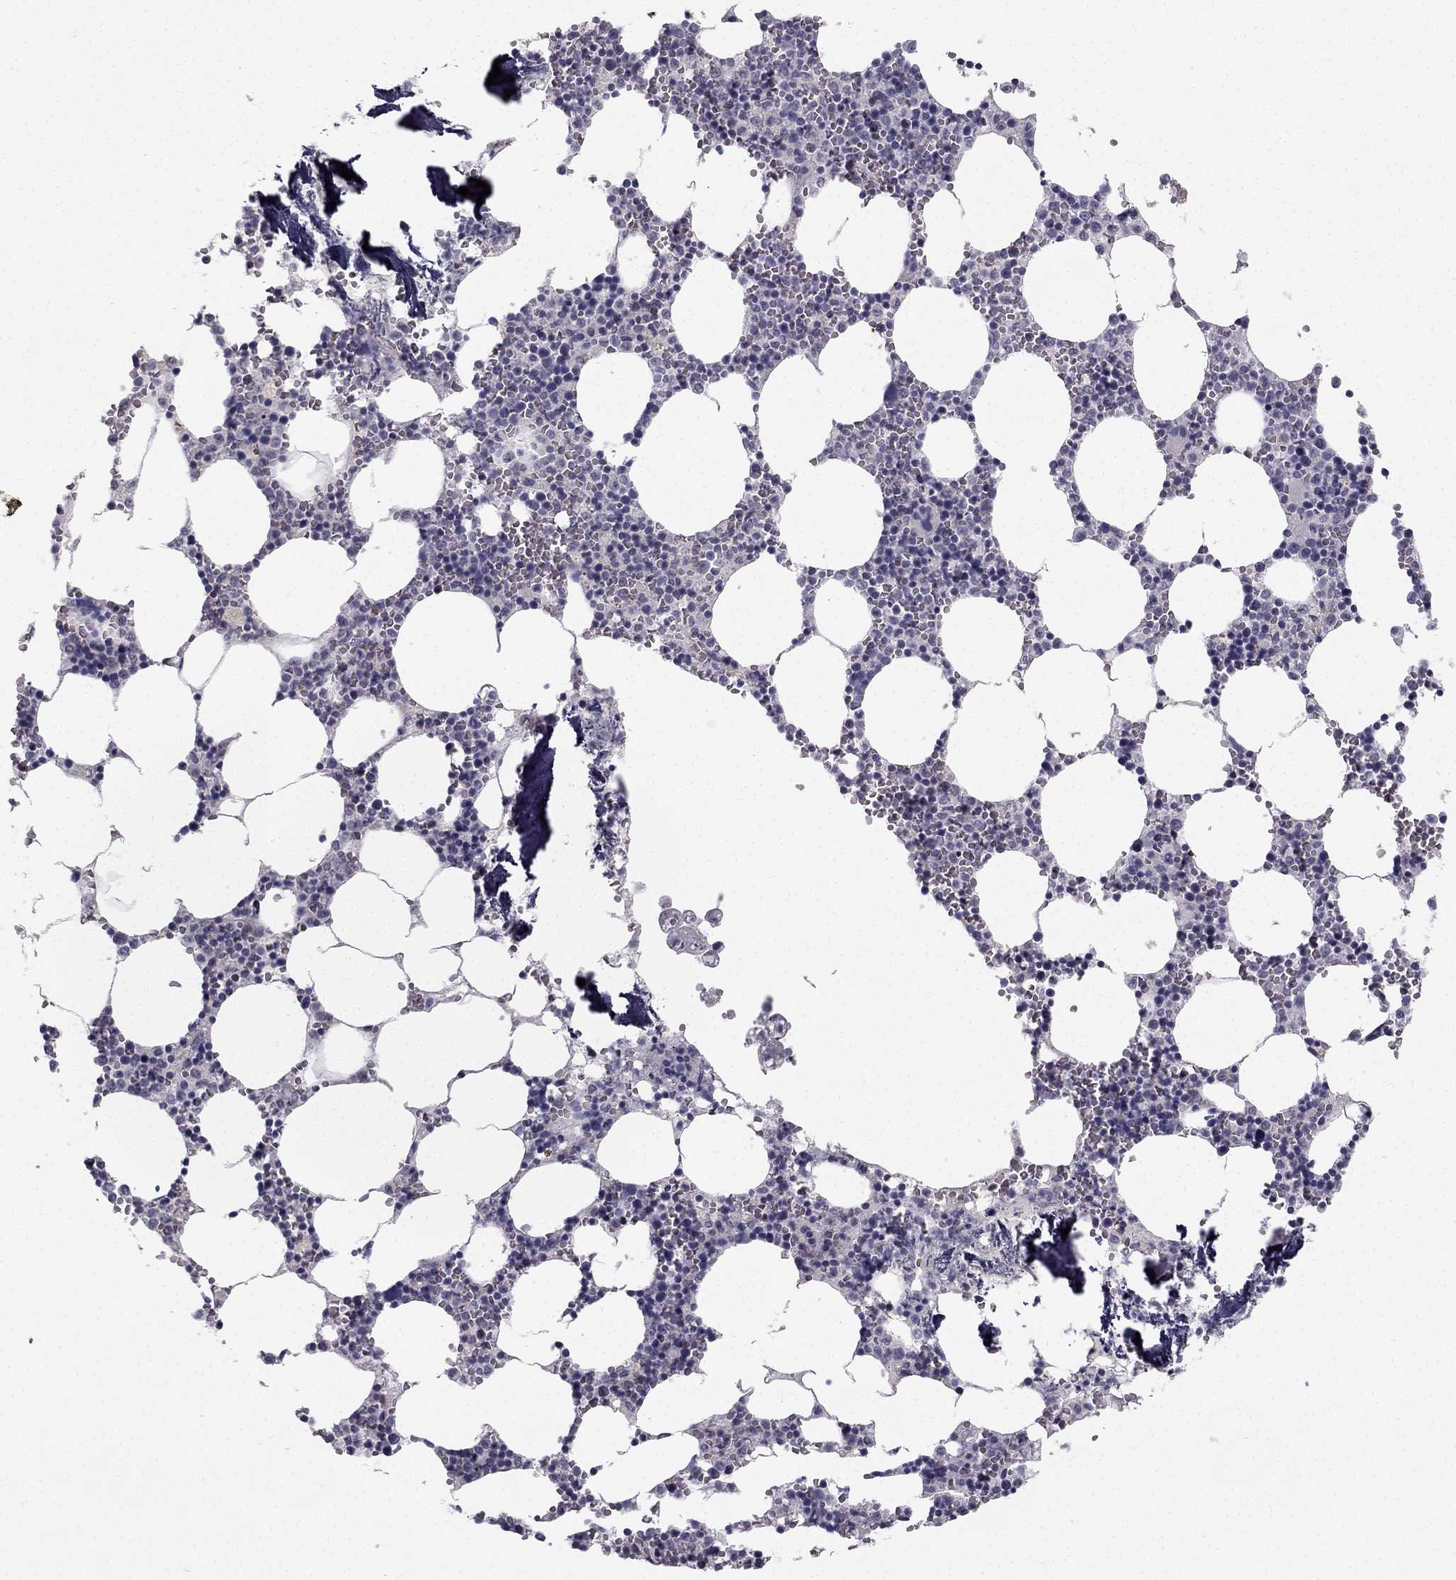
{"staining": {"intensity": "negative", "quantity": "none", "location": "none"}, "tissue": "bone marrow", "cell_type": "Hematopoietic cells", "image_type": "normal", "snomed": [{"axis": "morphology", "description": "Normal tissue, NOS"}, {"axis": "topography", "description": "Bone marrow"}], "caption": "An image of human bone marrow is negative for staining in hematopoietic cells. Nuclei are stained in blue.", "gene": "C5orf49", "patient": {"sex": "female", "age": 64}}